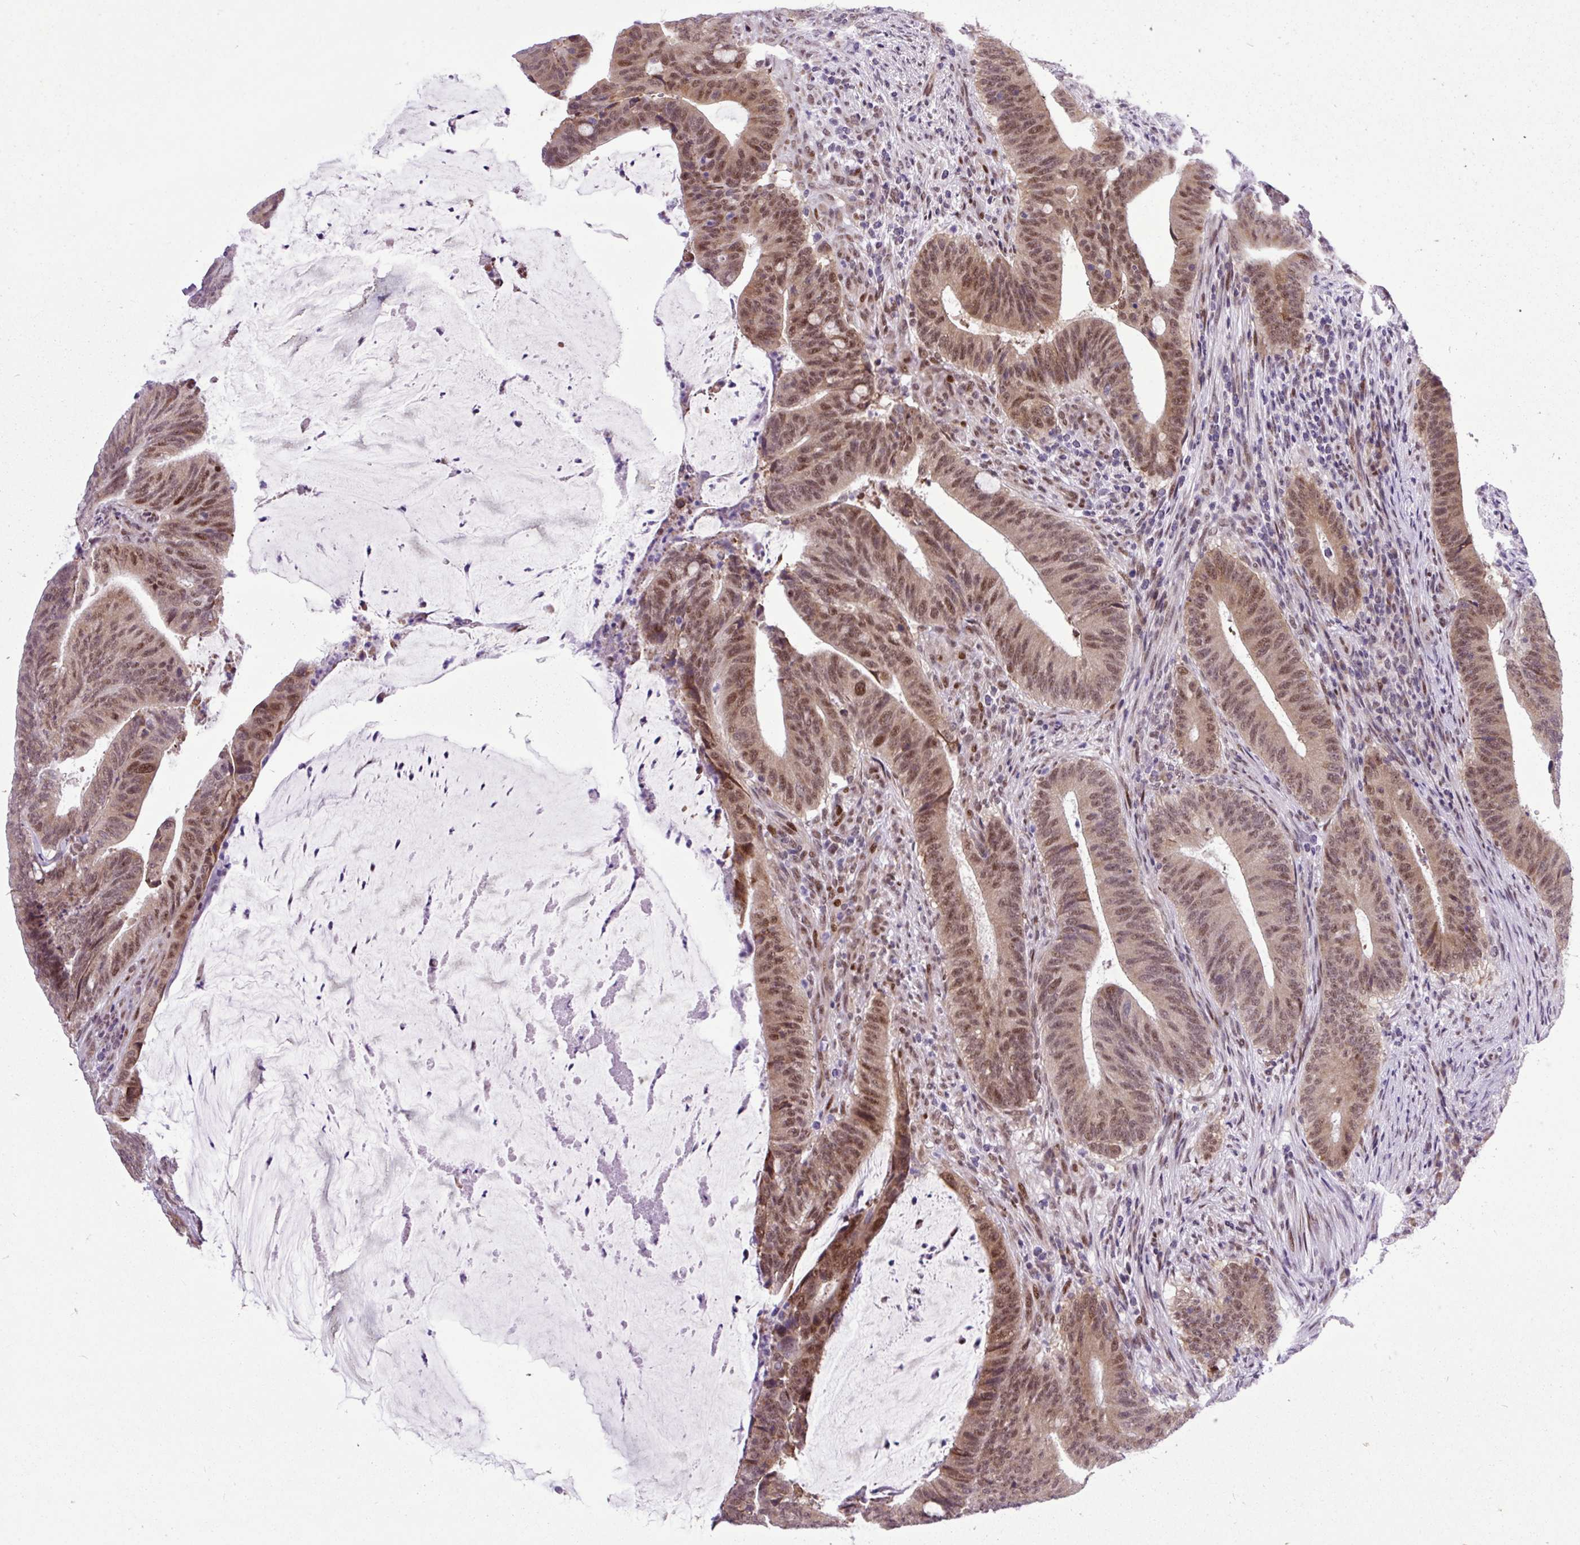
{"staining": {"intensity": "moderate", "quantity": ">75%", "location": "nuclear"}, "tissue": "colorectal cancer", "cell_type": "Tumor cells", "image_type": "cancer", "snomed": [{"axis": "morphology", "description": "Adenocarcinoma, NOS"}, {"axis": "topography", "description": "Colon"}], "caption": "Adenocarcinoma (colorectal) tissue shows moderate nuclear positivity in approximately >75% of tumor cells, visualized by immunohistochemistry. (DAB = brown stain, brightfield microscopy at high magnification).", "gene": "CLK2", "patient": {"sex": "female", "age": 43}}